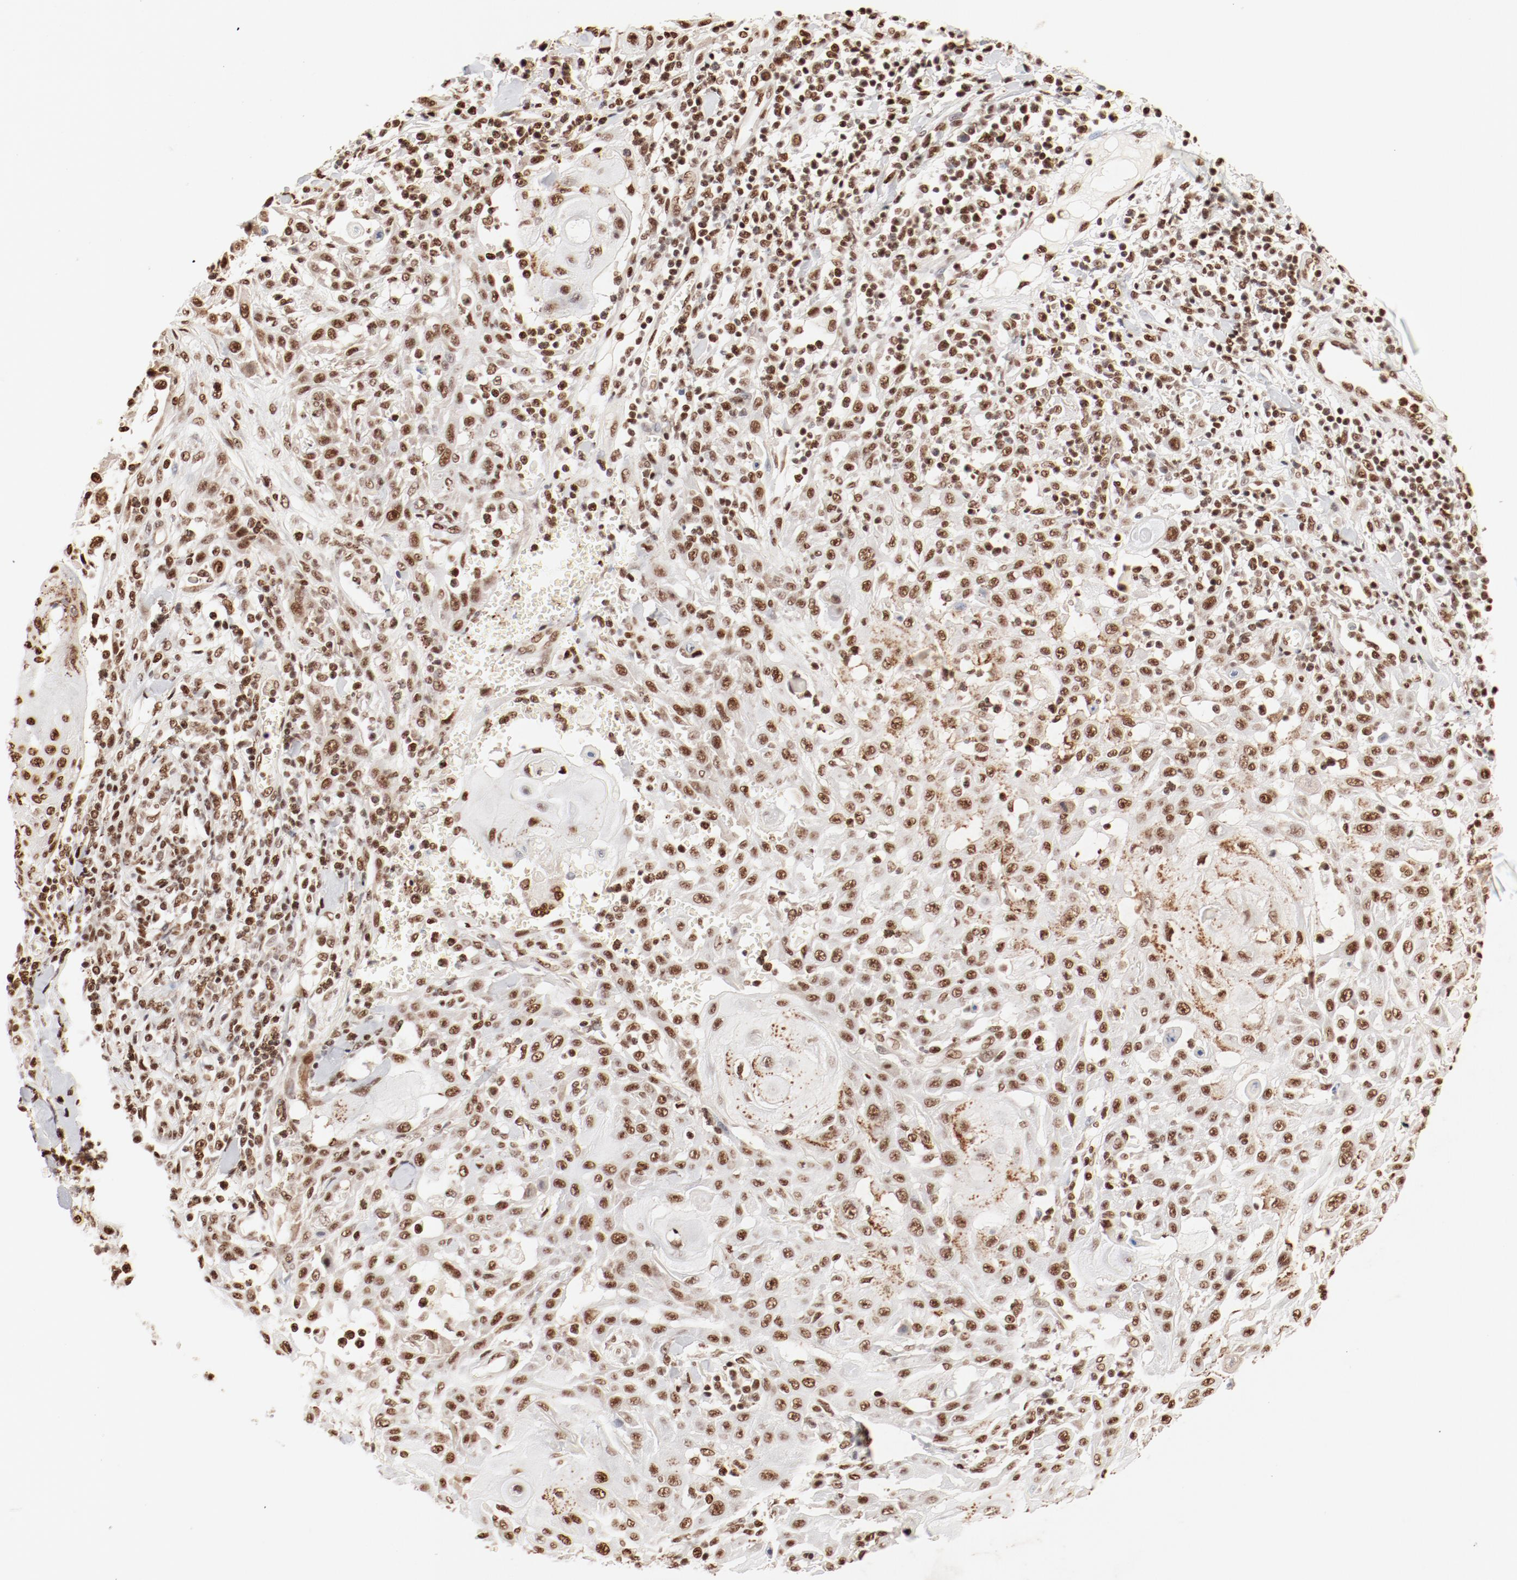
{"staining": {"intensity": "strong", "quantity": ">75%", "location": "nuclear"}, "tissue": "skin cancer", "cell_type": "Tumor cells", "image_type": "cancer", "snomed": [{"axis": "morphology", "description": "Squamous cell carcinoma, NOS"}, {"axis": "topography", "description": "Skin"}], "caption": "Protein analysis of skin cancer (squamous cell carcinoma) tissue demonstrates strong nuclear positivity in approximately >75% of tumor cells.", "gene": "FAM50A", "patient": {"sex": "male", "age": 24}}